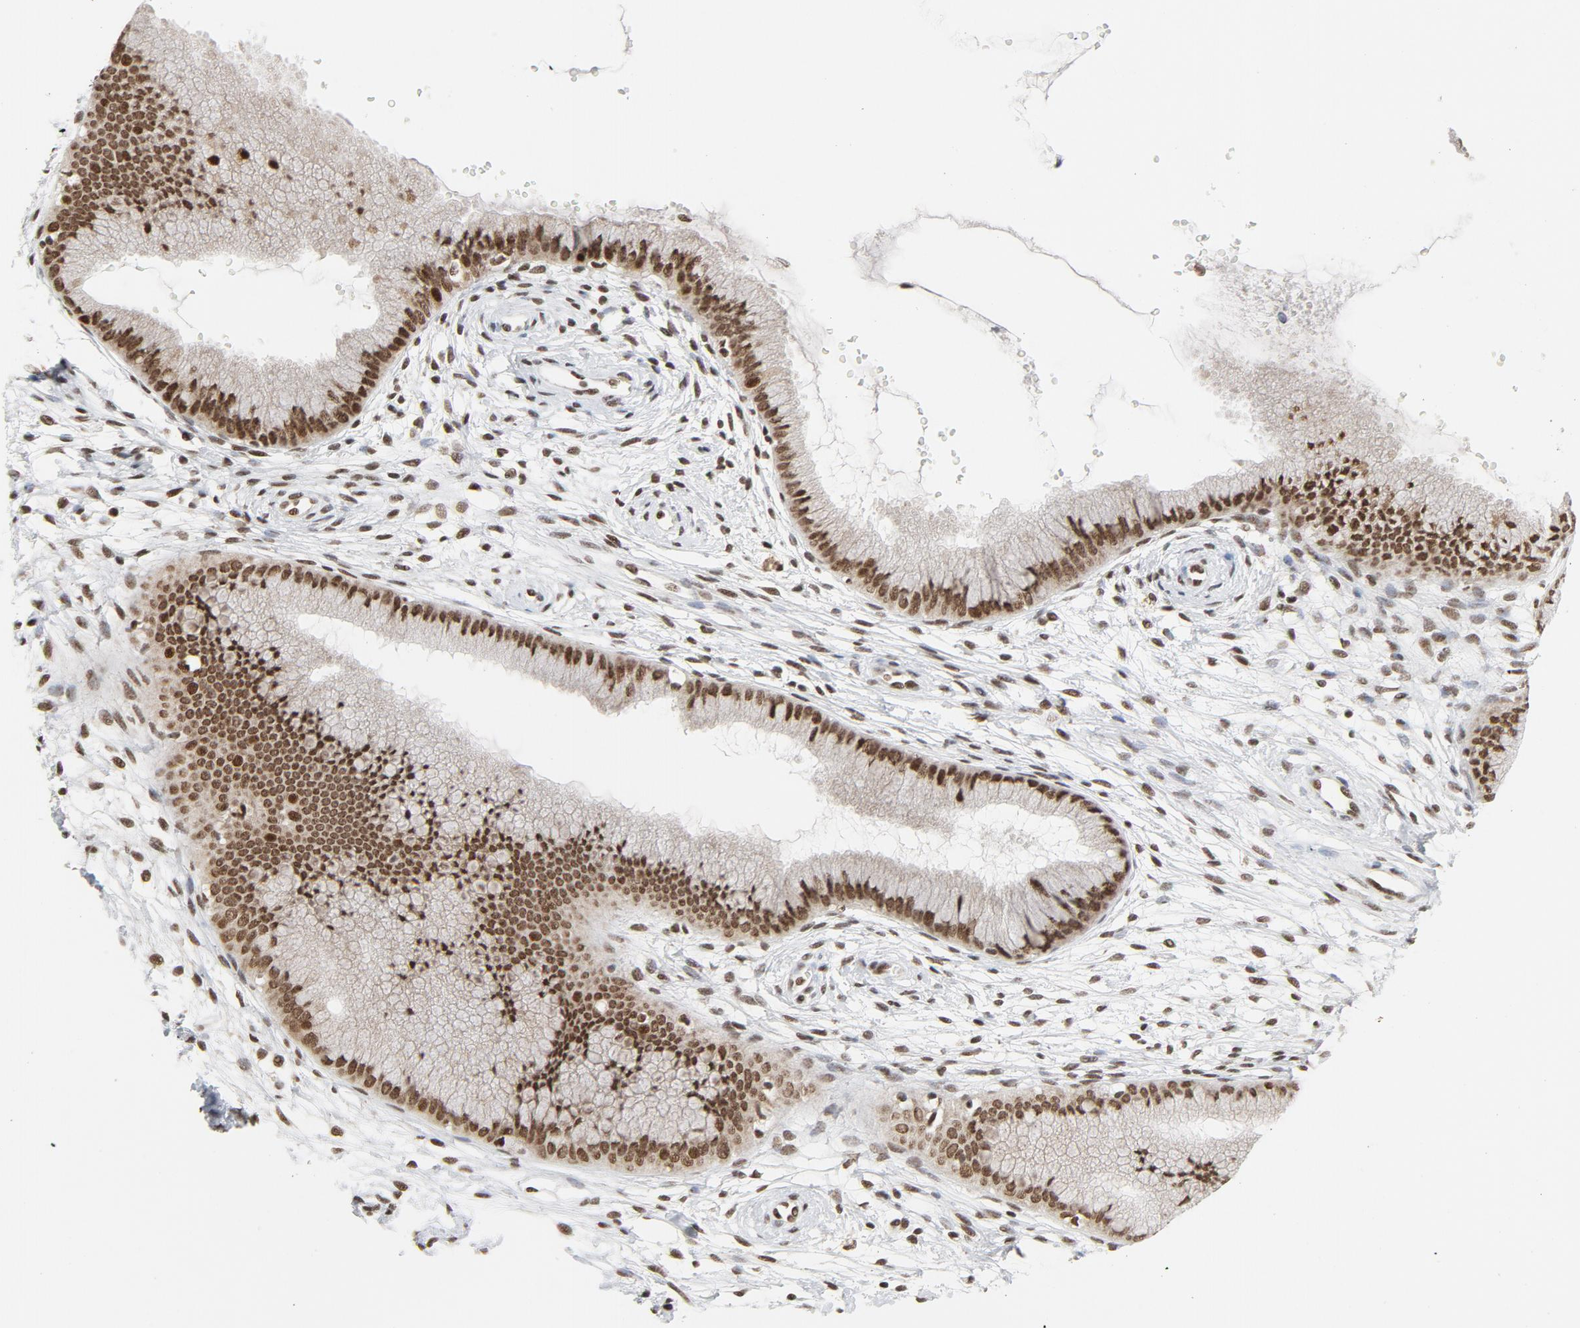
{"staining": {"intensity": "strong", "quantity": ">75%", "location": "nuclear"}, "tissue": "cervix", "cell_type": "Glandular cells", "image_type": "normal", "snomed": [{"axis": "morphology", "description": "Normal tissue, NOS"}, {"axis": "topography", "description": "Cervix"}], "caption": "Brown immunohistochemical staining in unremarkable human cervix reveals strong nuclear positivity in approximately >75% of glandular cells. (DAB = brown stain, brightfield microscopy at high magnification).", "gene": "ERCC1", "patient": {"sex": "female", "age": 39}}